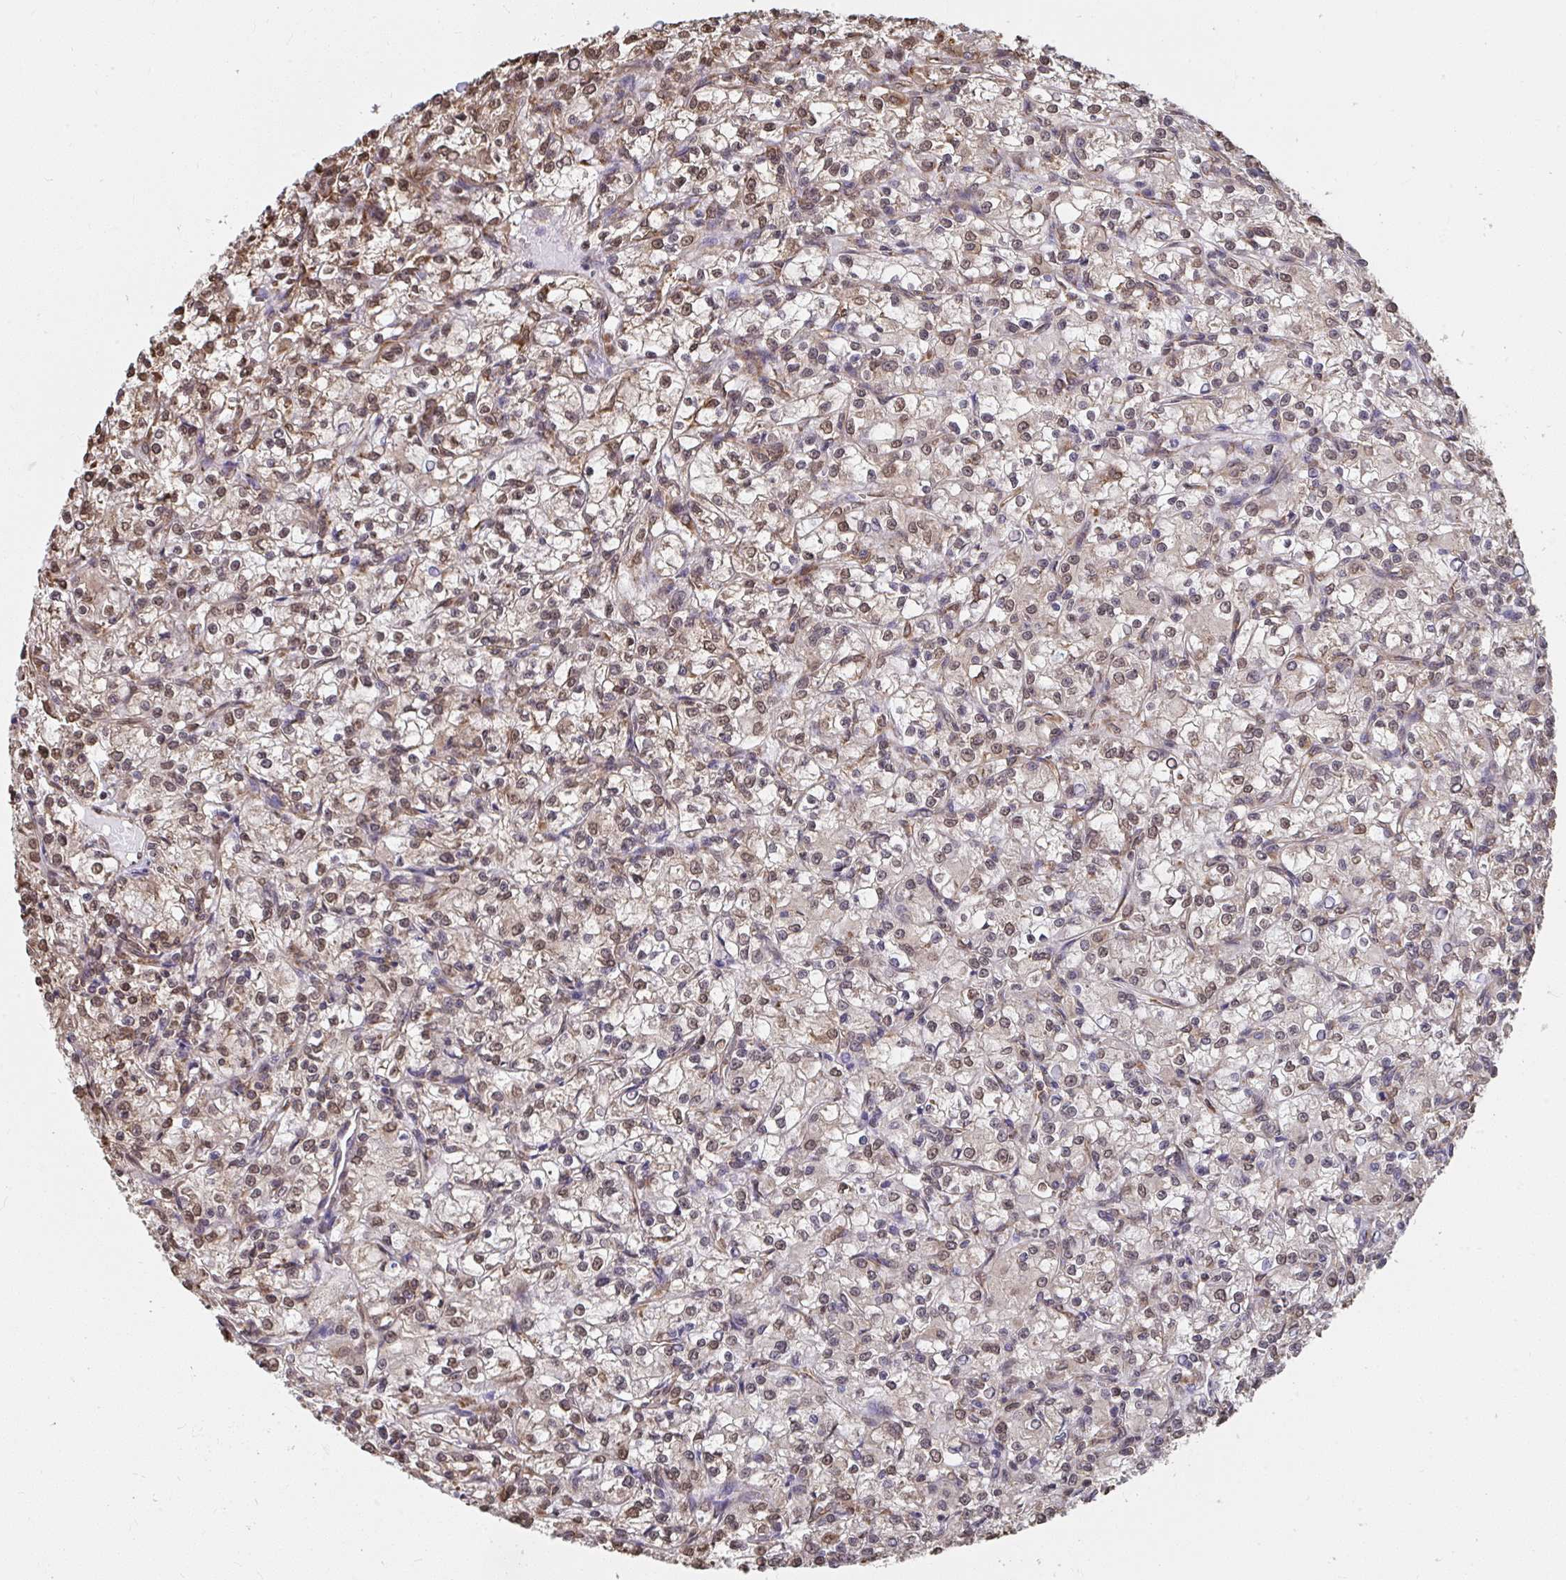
{"staining": {"intensity": "weak", "quantity": ">75%", "location": "nuclear"}, "tissue": "renal cancer", "cell_type": "Tumor cells", "image_type": "cancer", "snomed": [{"axis": "morphology", "description": "Adenocarcinoma, NOS"}, {"axis": "topography", "description": "Kidney"}], "caption": "Immunohistochemistry (IHC) (DAB (3,3'-diaminobenzidine)) staining of human renal cancer (adenocarcinoma) displays weak nuclear protein staining in approximately >75% of tumor cells.", "gene": "SYNCRIP", "patient": {"sex": "female", "age": 59}}